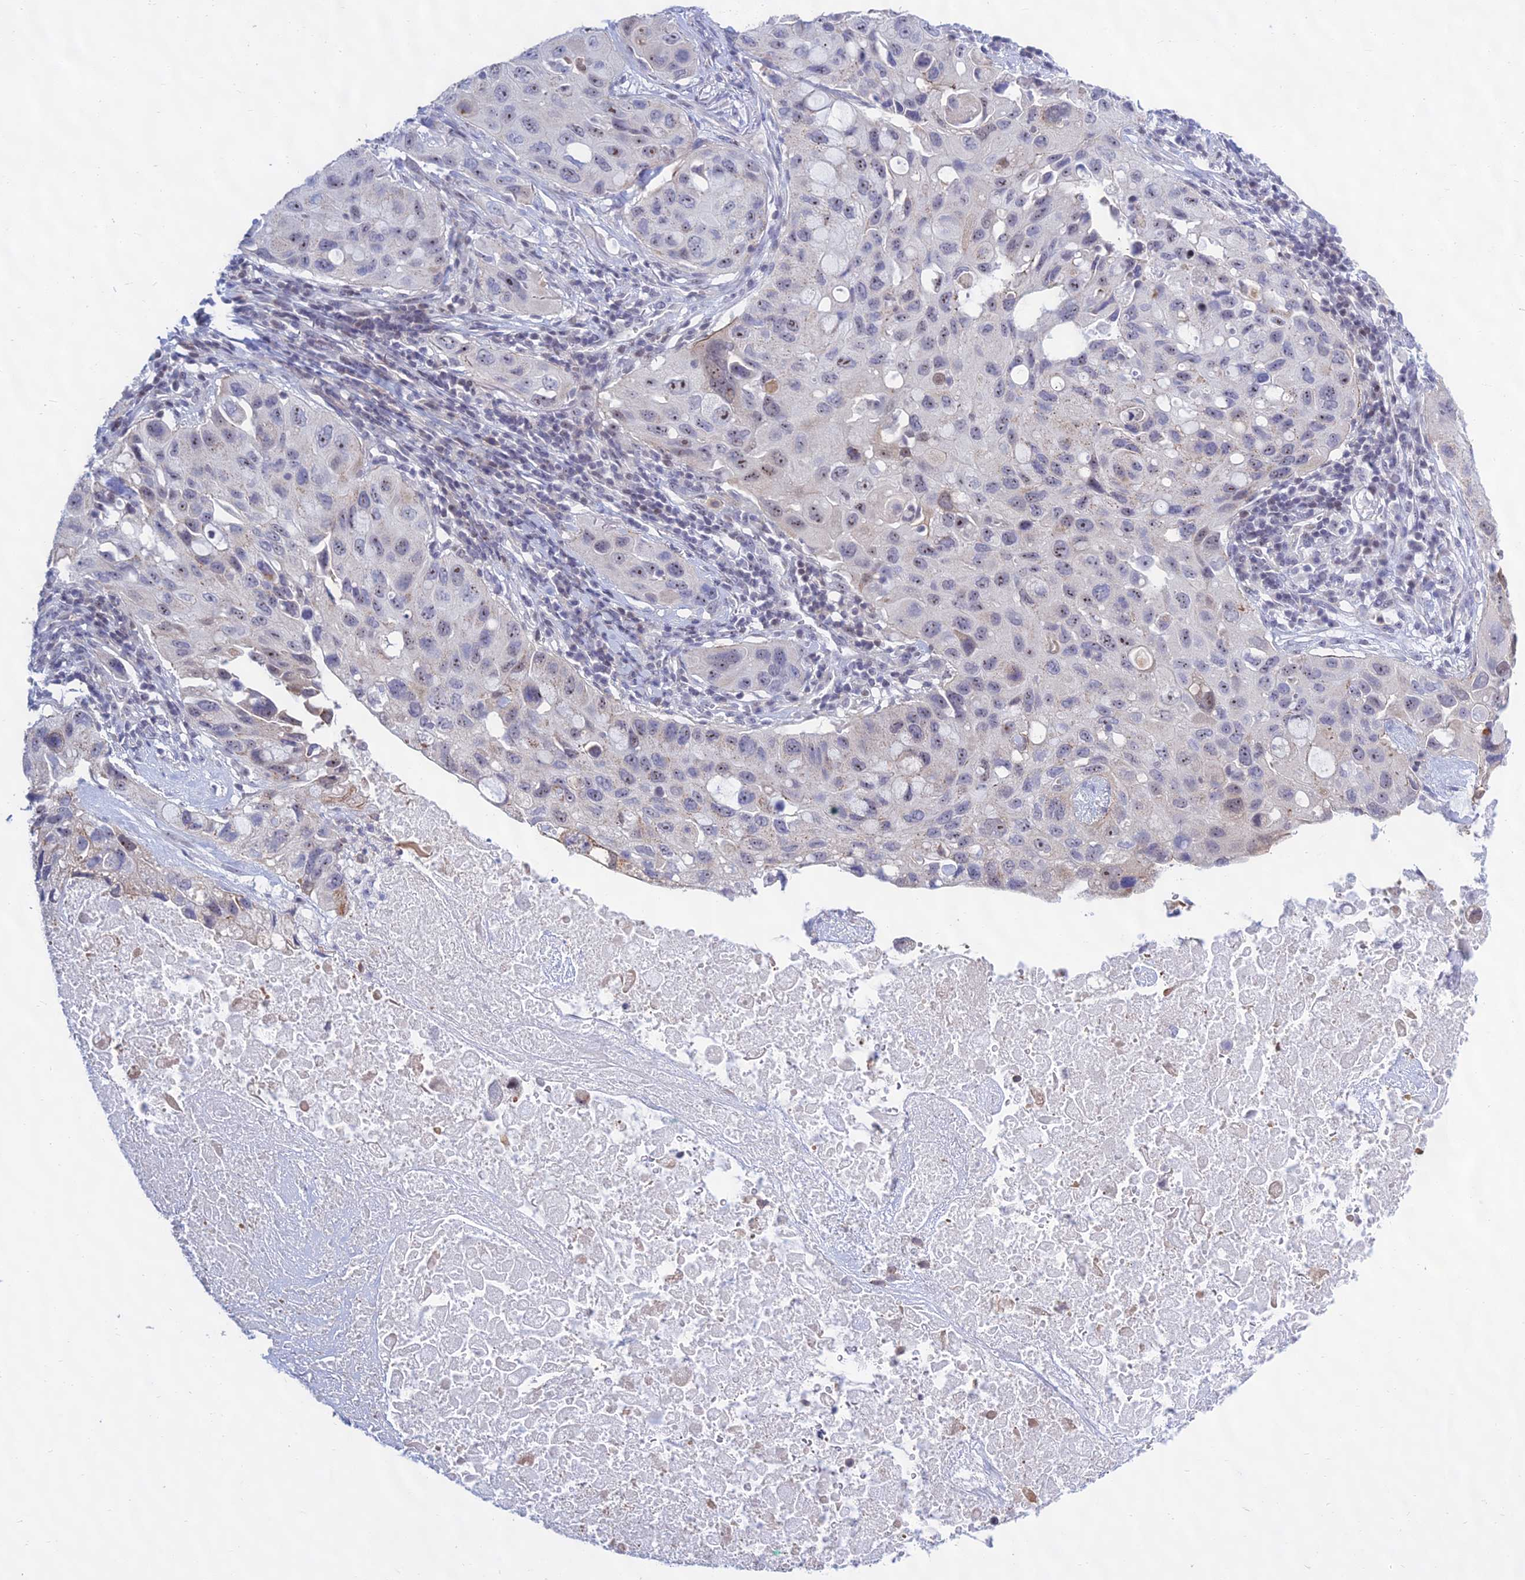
{"staining": {"intensity": "moderate", "quantity": "<25%", "location": "nuclear"}, "tissue": "lung cancer", "cell_type": "Tumor cells", "image_type": "cancer", "snomed": [{"axis": "morphology", "description": "Squamous cell carcinoma, NOS"}, {"axis": "topography", "description": "Lung"}], "caption": "Moderate nuclear staining for a protein is seen in about <25% of tumor cells of lung cancer (squamous cell carcinoma) using immunohistochemistry.", "gene": "KRR1", "patient": {"sex": "female", "age": 73}}